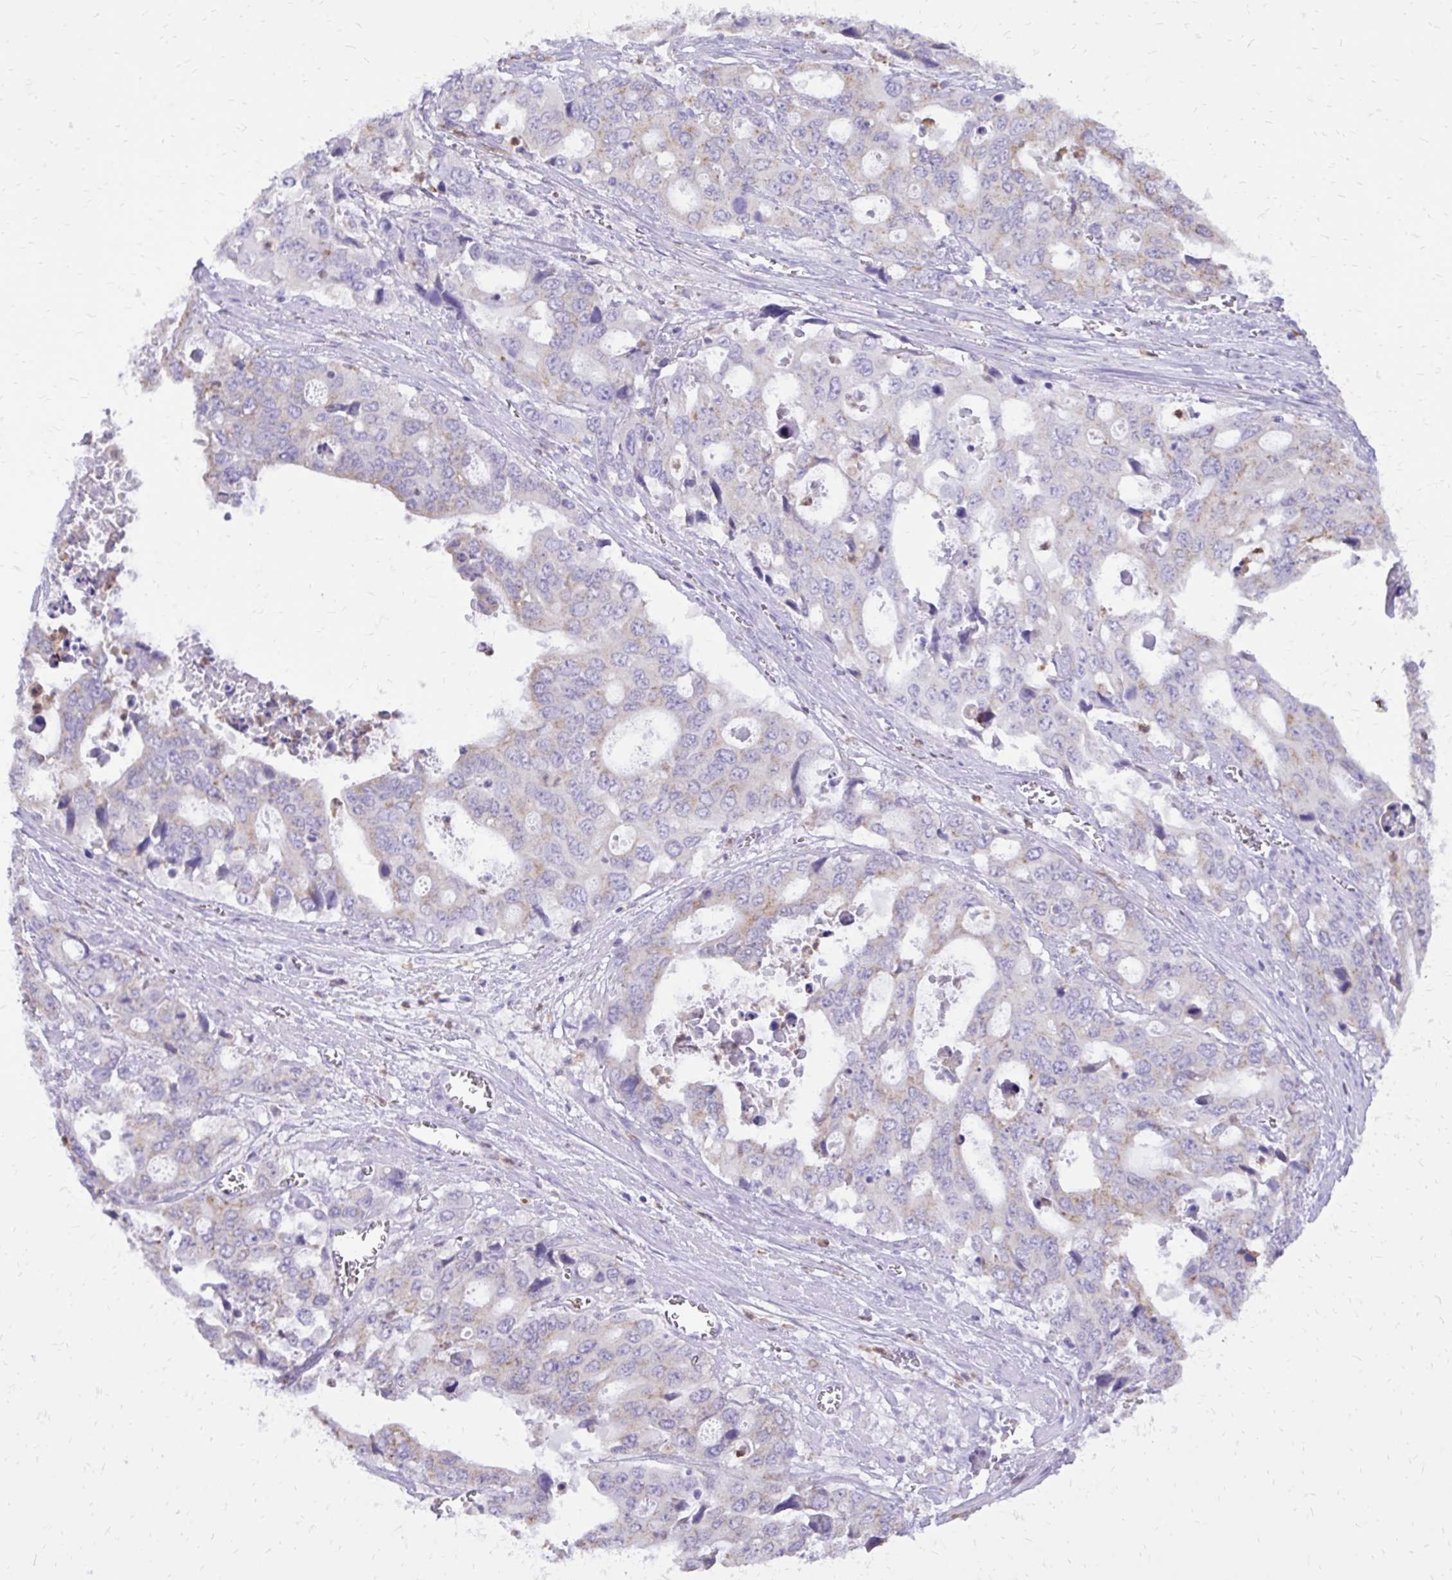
{"staining": {"intensity": "negative", "quantity": "none", "location": "none"}, "tissue": "stomach cancer", "cell_type": "Tumor cells", "image_type": "cancer", "snomed": [{"axis": "morphology", "description": "Adenocarcinoma, NOS"}, {"axis": "topography", "description": "Stomach, upper"}], "caption": "Tumor cells are negative for protein expression in human stomach cancer (adenocarcinoma).", "gene": "CAT", "patient": {"sex": "male", "age": 74}}